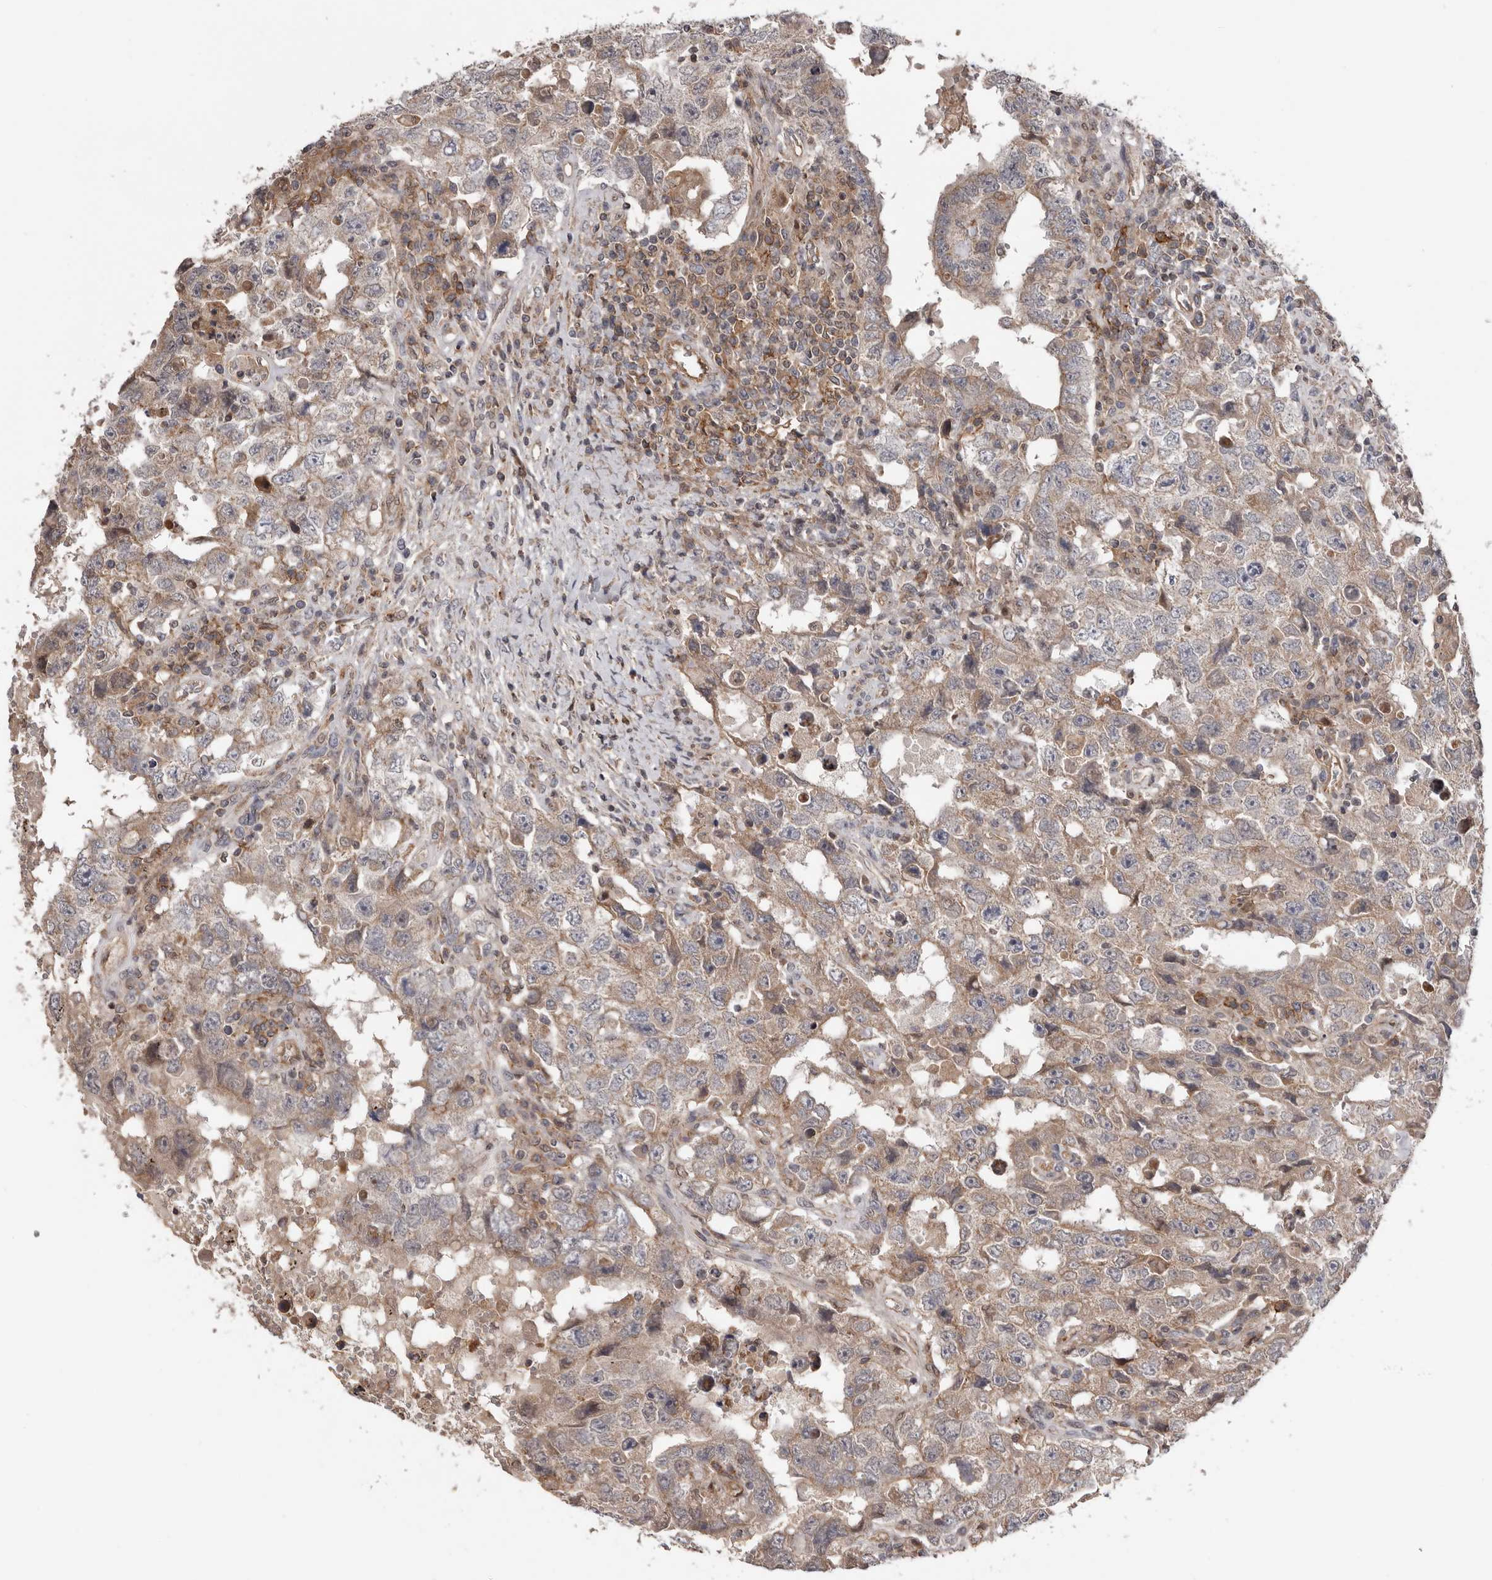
{"staining": {"intensity": "weak", "quantity": ">75%", "location": "cytoplasmic/membranous"}, "tissue": "testis cancer", "cell_type": "Tumor cells", "image_type": "cancer", "snomed": [{"axis": "morphology", "description": "Carcinoma, Embryonal, NOS"}, {"axis": "topography", "description": "Testis"}], "caption": "Embryonal carcinoma (testis) stained with DAB IHC exhibits low levels of weak cytoplasmic/membranous positivity in approximately >75% of tumor cells.", "gene": "MOGAT2", "patient": {"sex": "male", "age": 26}}